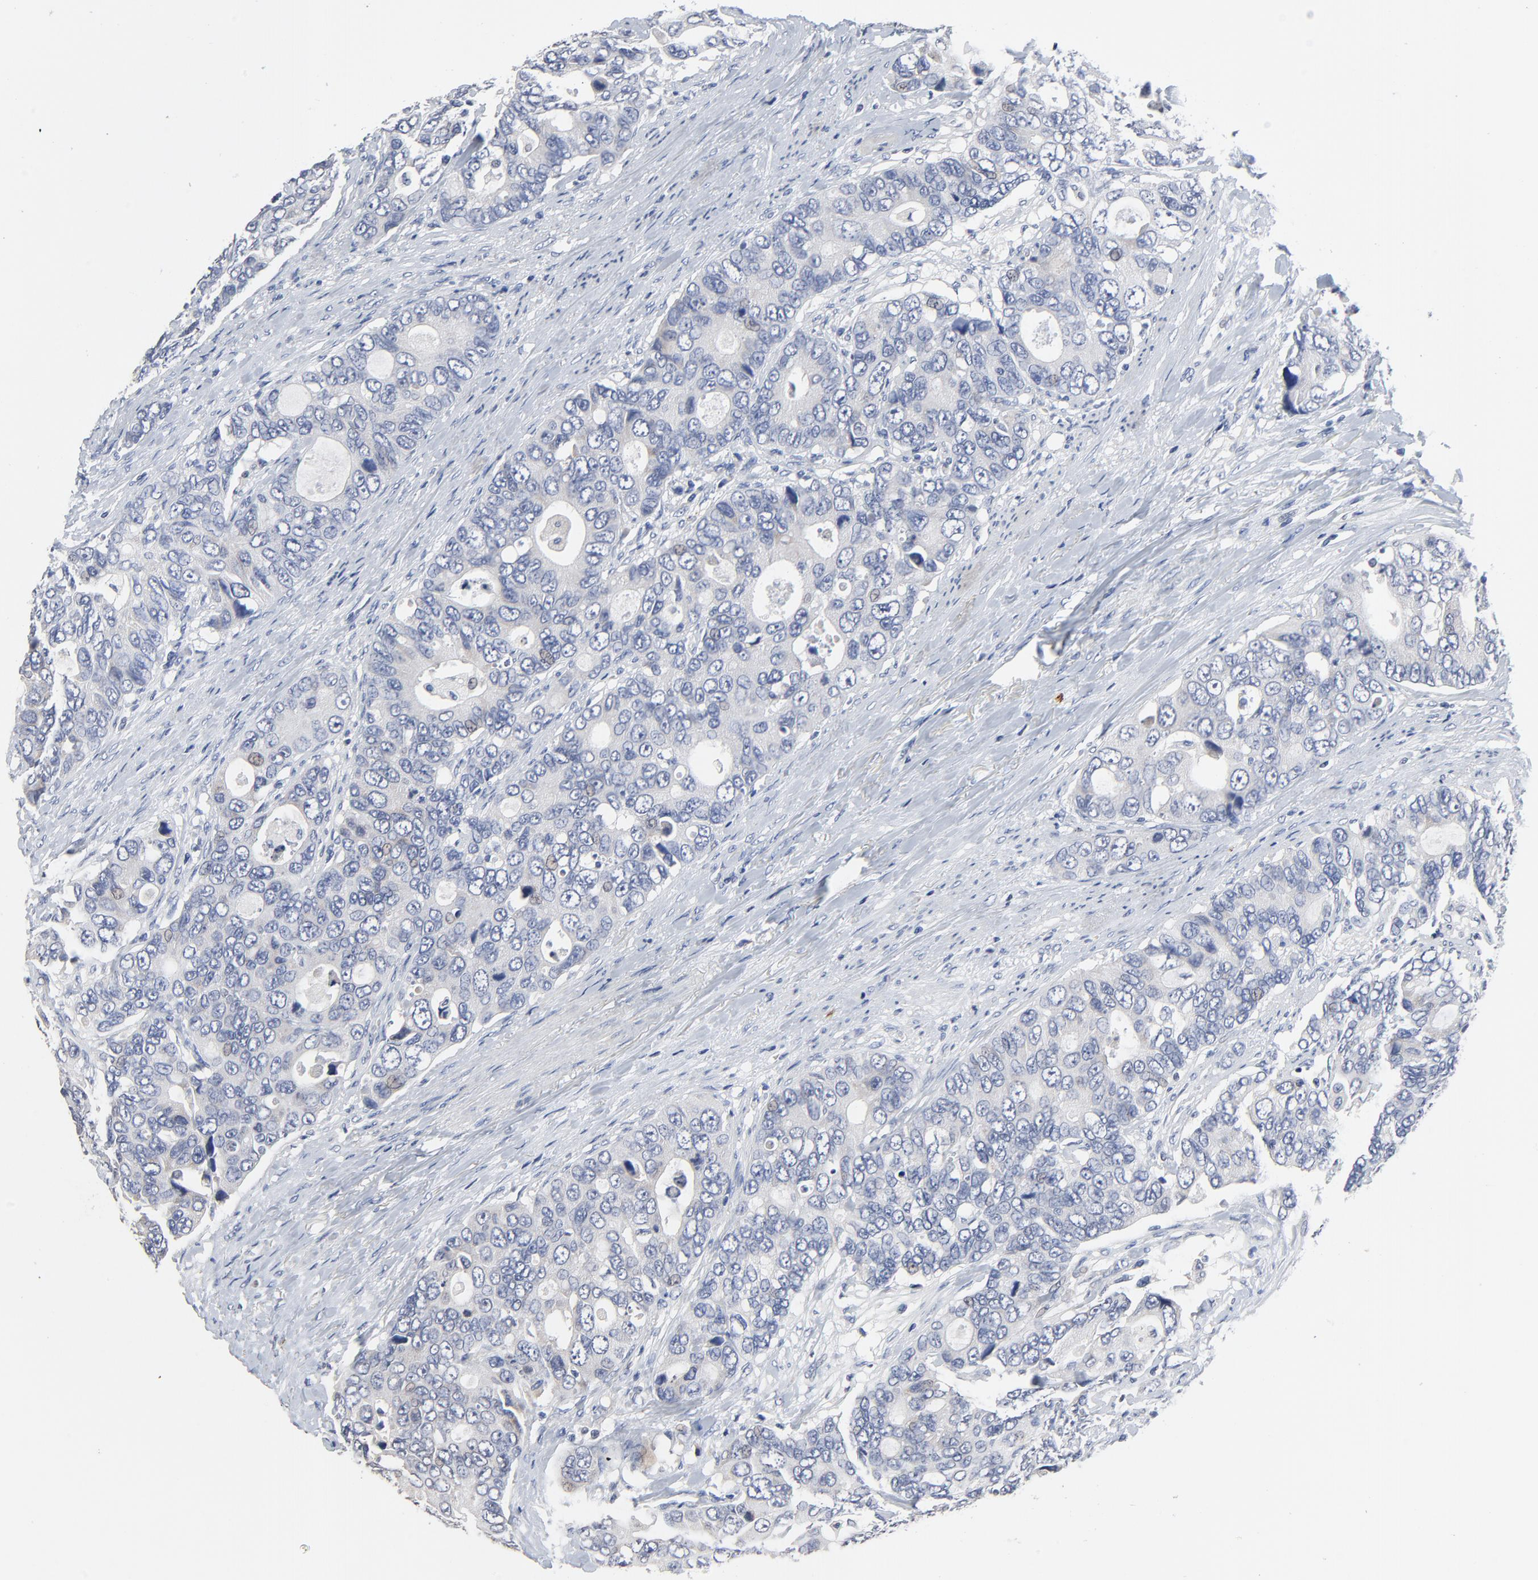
{"staining": {"intensity": "negative", "quantity": "none", "location": "none"}, "tissue": "colorectal cancer", "cell_type": "Tumor cells", "image_type": "cancer", "snomed": [{"axis": "morphology", "description": "Adenocarcinoma, NOS"}, {"axis": "topography", "description": "Rectum"}], "caption": "Immunohistochemistry (IHC) of colorectal adenocarcinoma displays no expression in tumor cells.", "gene": "FBXL5", "patient": {"sex": "female", "age": 67}}